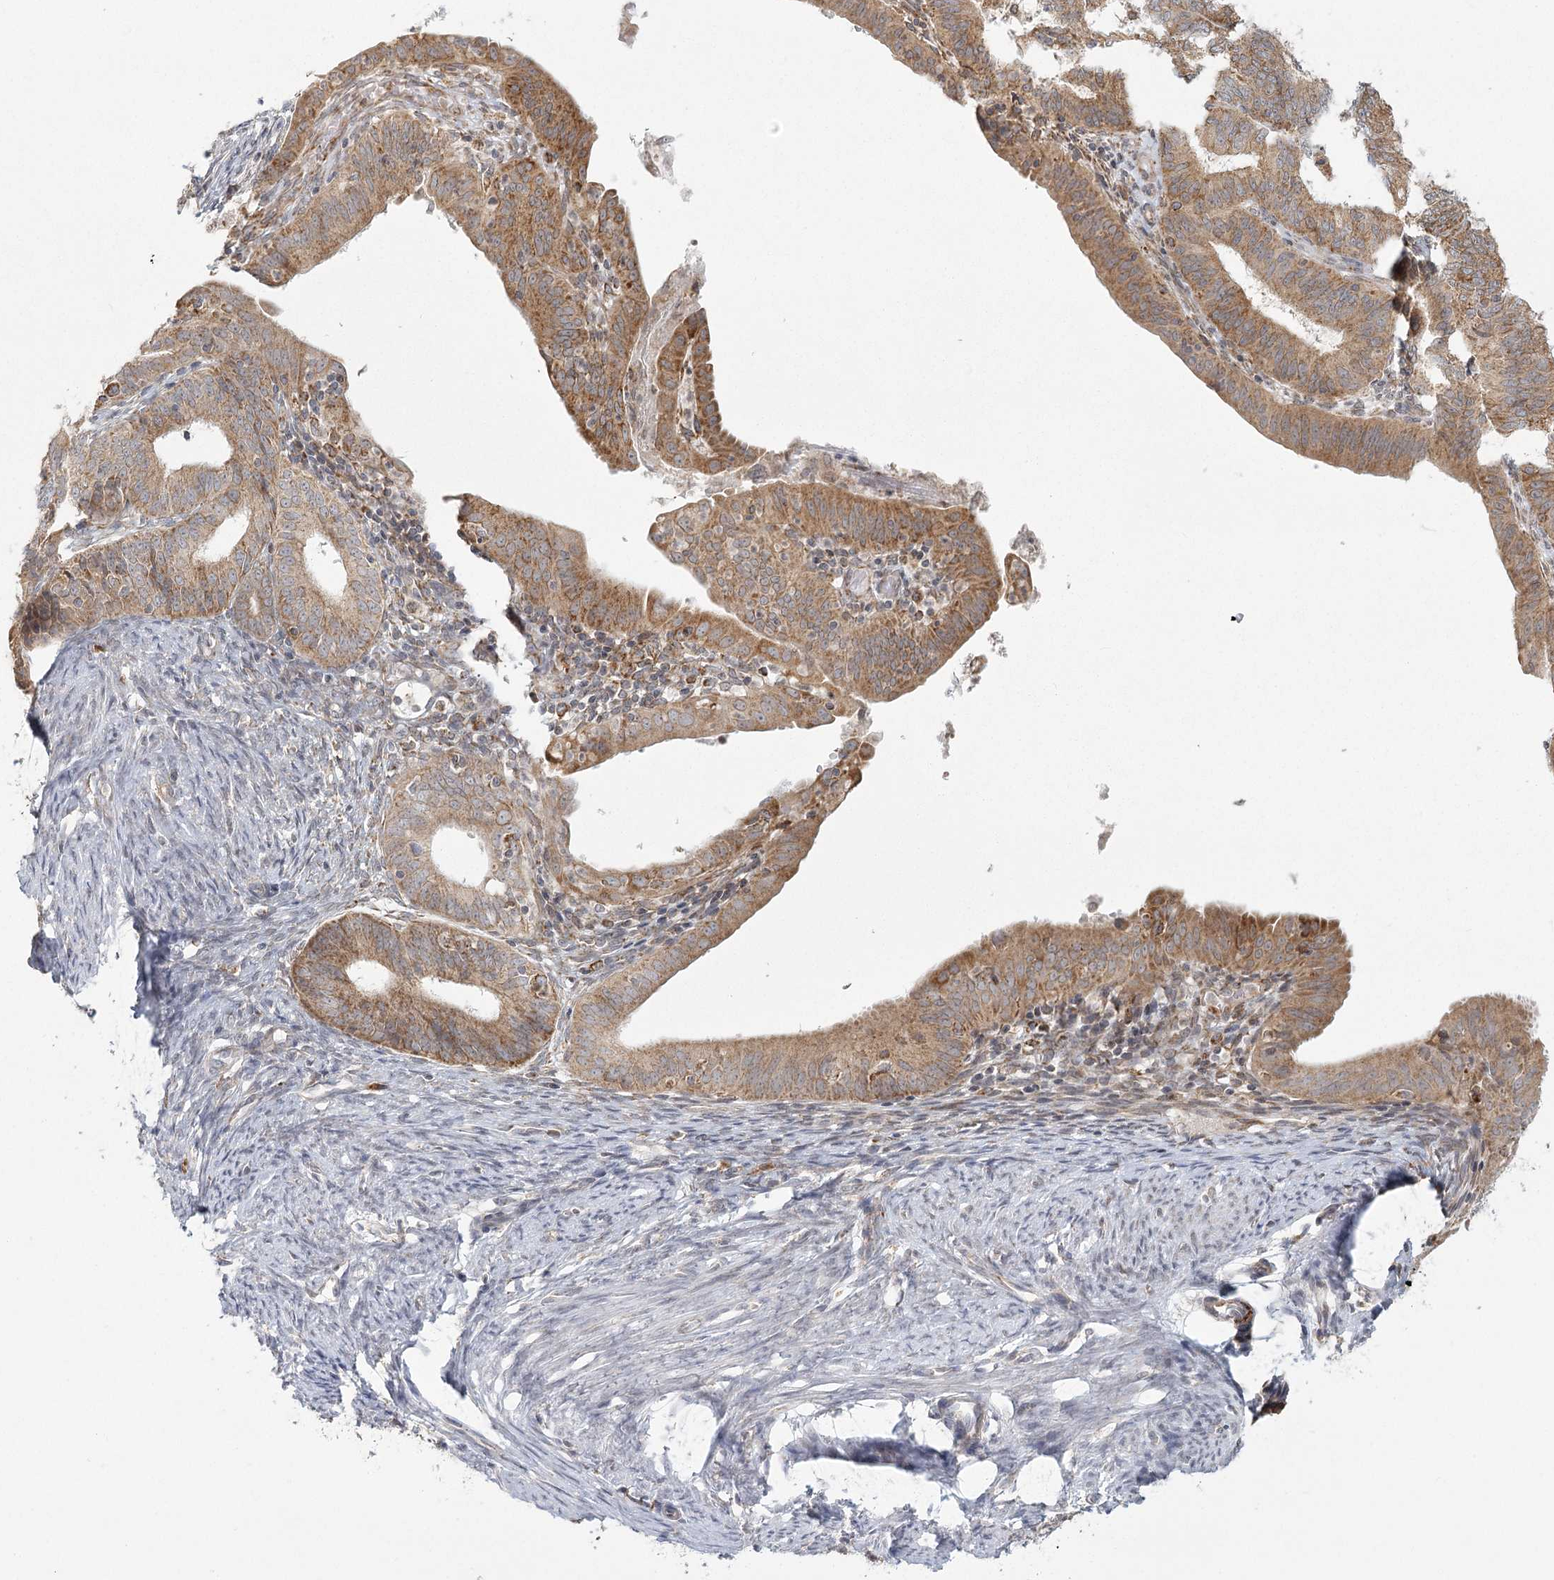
{"staining": {"intensity": "moderate", "quantity": ">75%", "location": "cytoplasmic/membranous"}, "tissue": "endometrial cancer", "cell_type": "Tumor cells", "image_type": "cancer", "snomed": [{"axis": "morphology", "description": "Adenocarcinoma, NOS"}, {"axis": "topography", "description": "Endometrium"}], "caption": "Protein analysis of endometrial adenocarcinoma tissue demonstrates moderate cytoplasmic/membranous expression in about >75% of tumor cells. (brown staining indicates protein expression, while blue staining denotes nuclei).", "gene": "LACTB", "patient": {"sex": "female", "age": 51}}